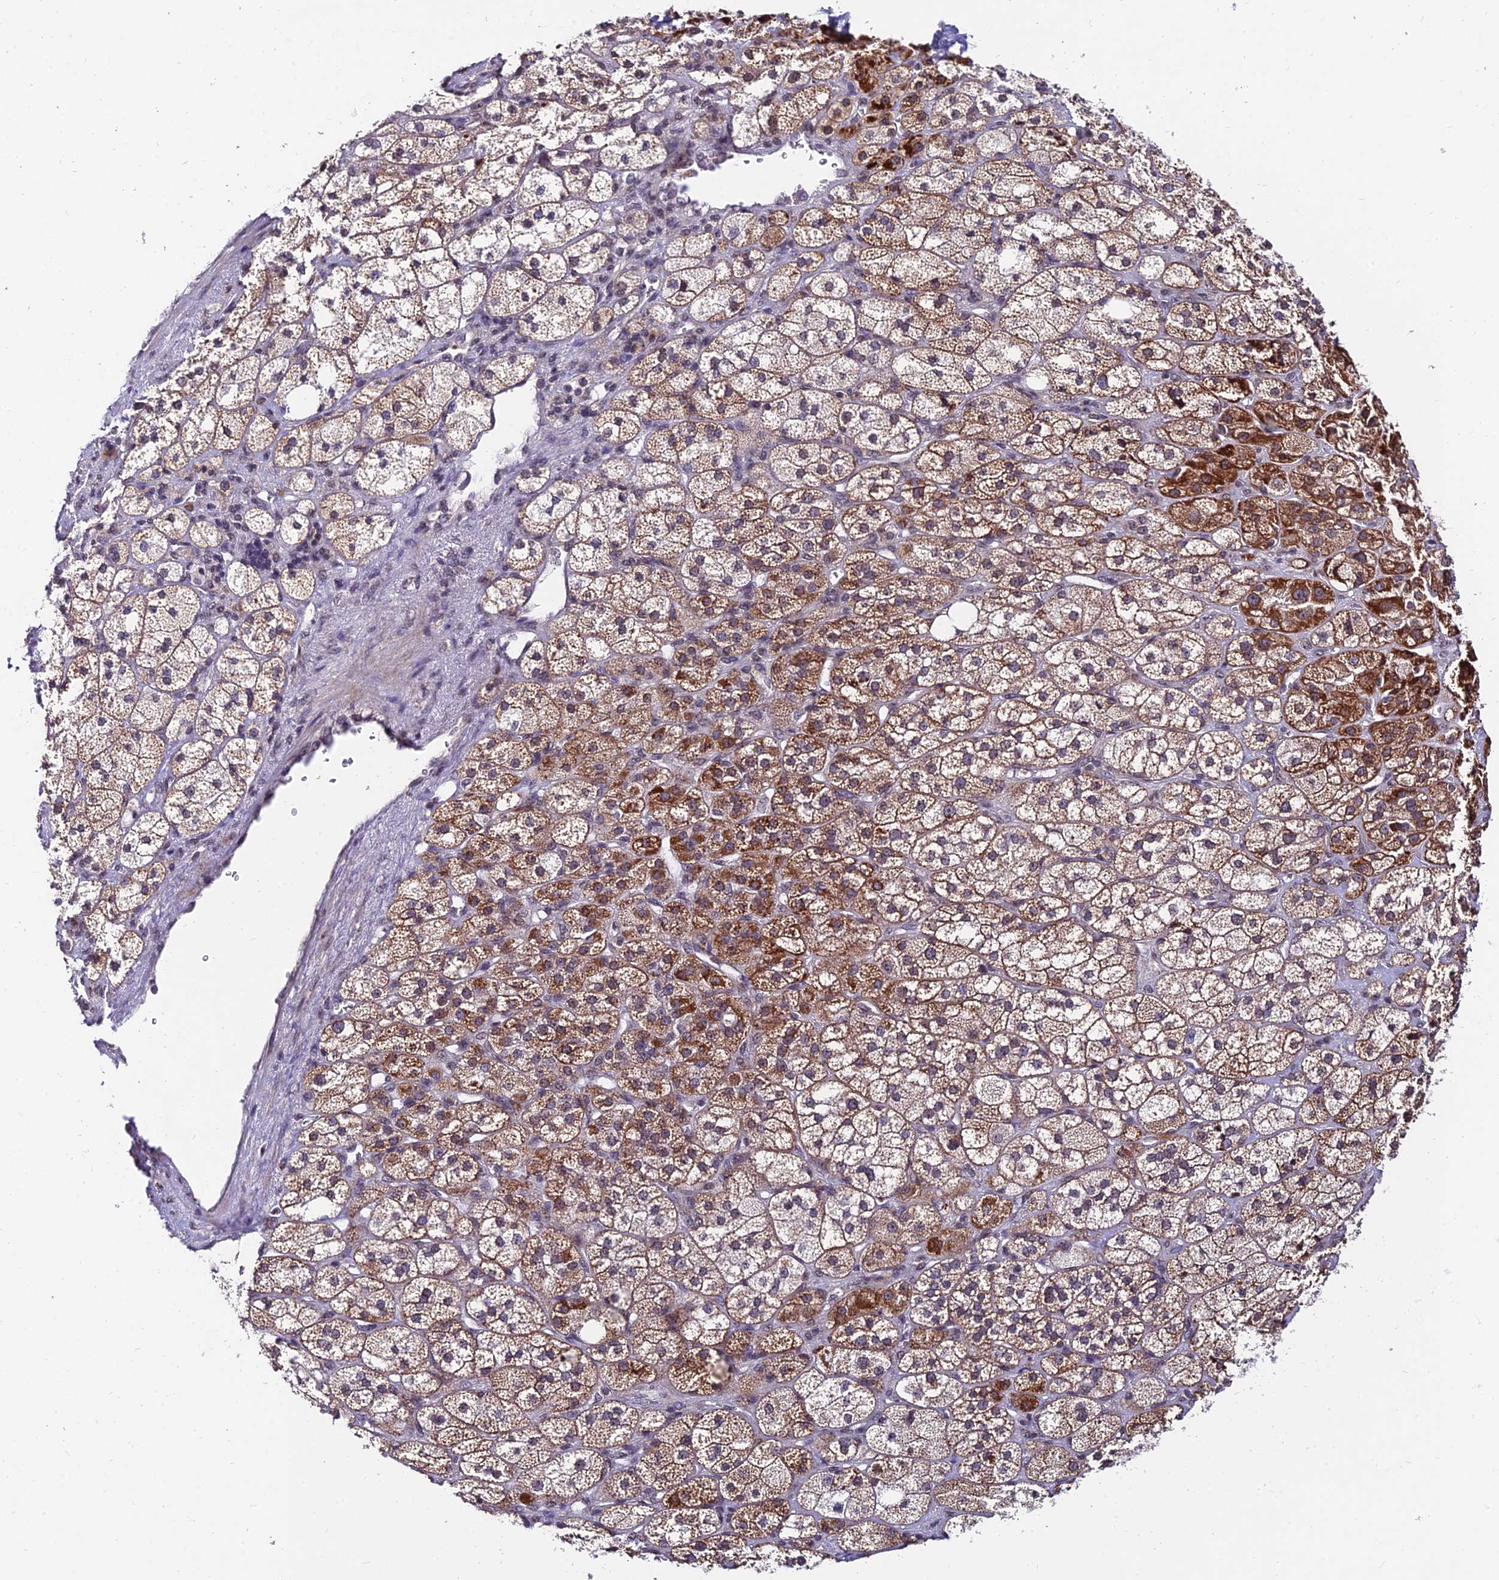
{"staining": {"intensity": "strong", "quantity": "25%-75%", "location": "cytoplasmic/membranous"}, "tissue": "adrenal gland", "cell_type": "Glandular cells", "image_type": "normal", "snomed": [{"axis": "morphology", "description": "Normal tissue, NOS"}, {"axis": "topography", "description": "Adrenal gland"}], "caption": "Immunohistochemistry (IHC) histopathology image of benign human adrenal gland stained for a protein (brown), which shows high levels of strong cytoplasmic/membranous expression in approximately 25%-75% of glandular cells.", "gene": "CDNF", "patient": {"sex": "male", "age": 61}}